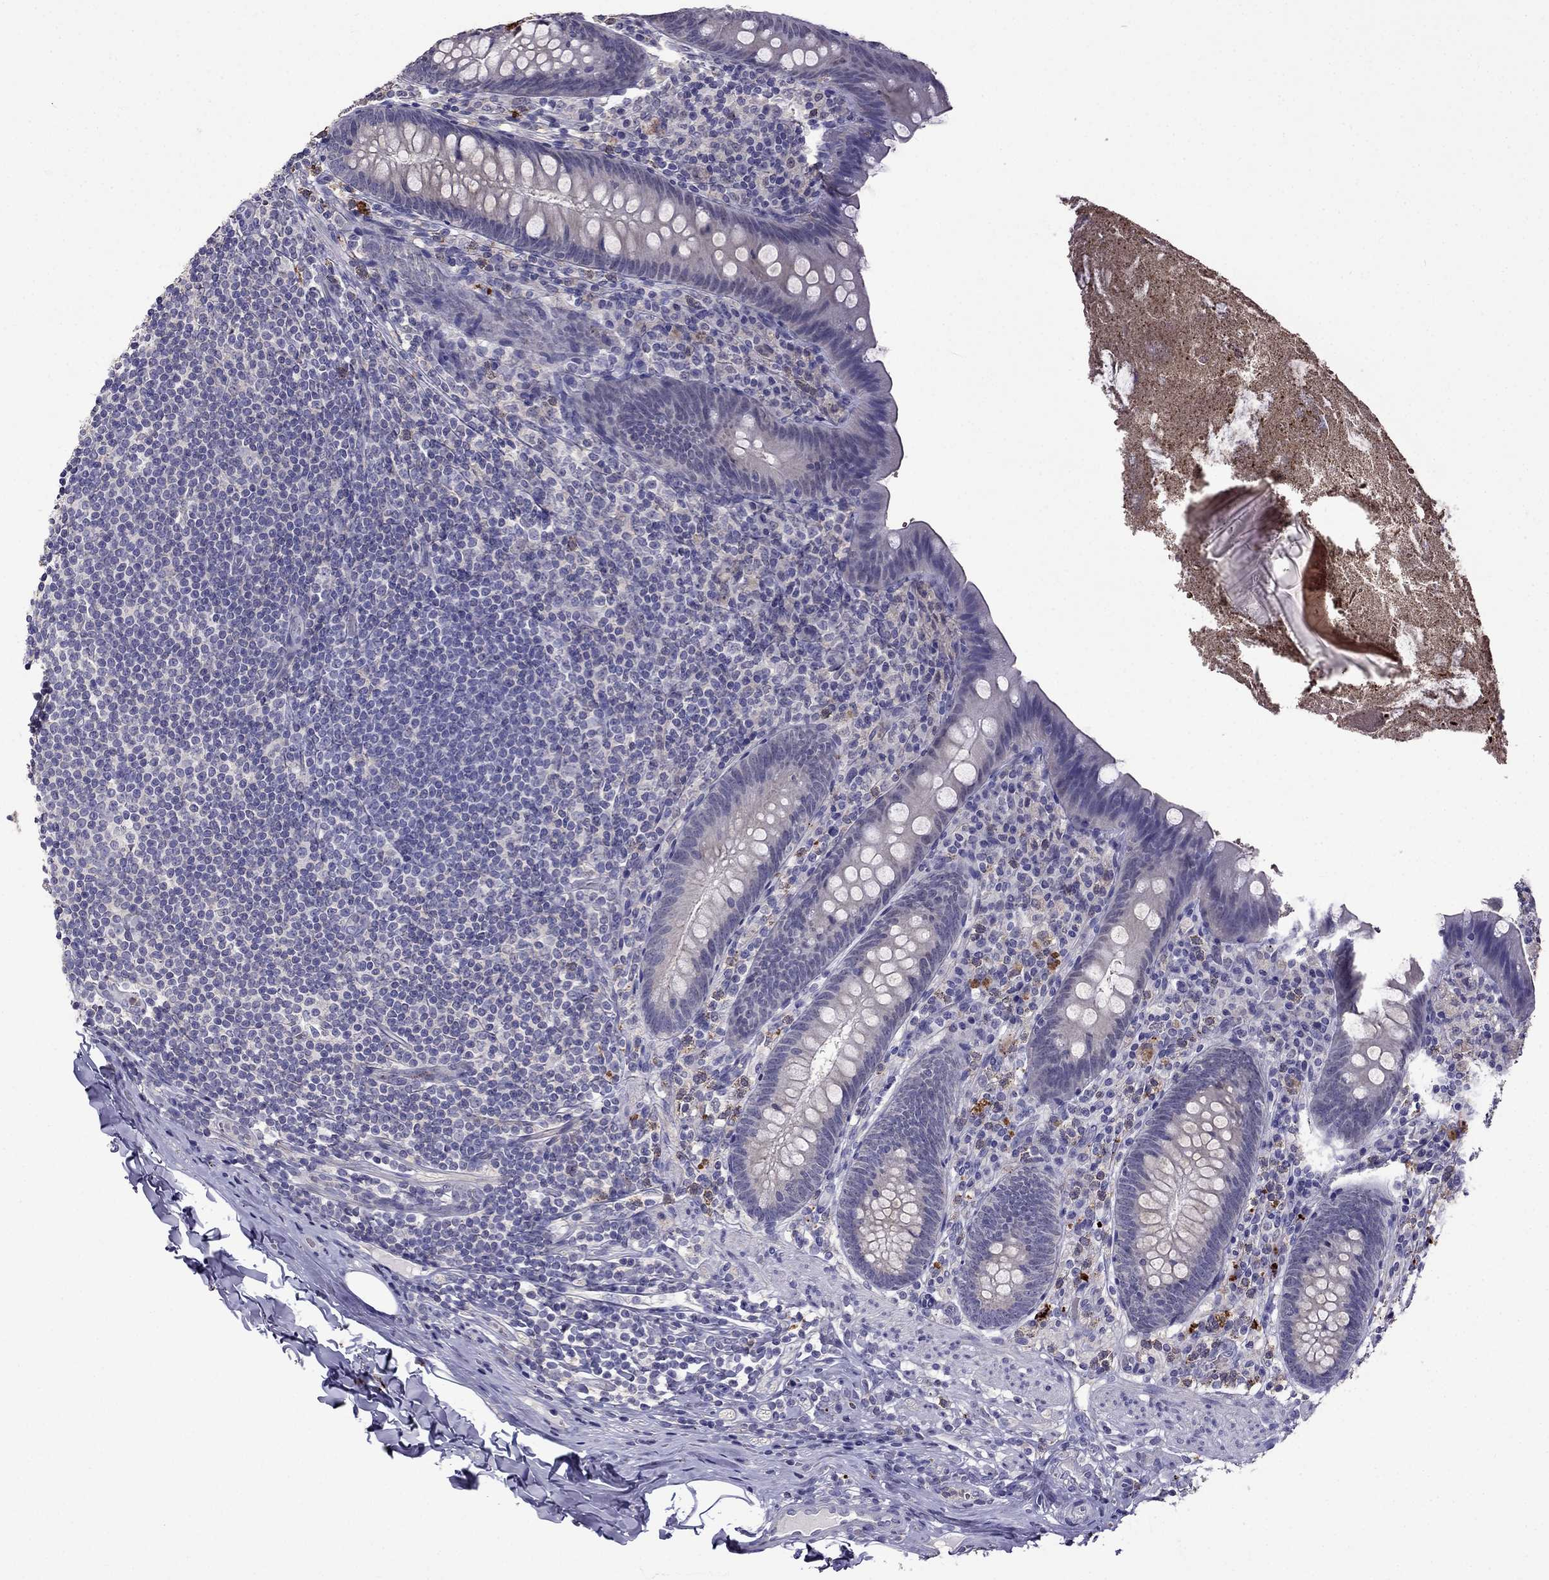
{"staining": {"intensity": "negative", "quantity": "none", "location": "none"}, "tissue": "appendix", "cell_type": "Glandular cells", "image_type": "normal", "snomed": [{"axis": "morphology", "description": "Normal tissue, NOS"}, {"axis": "topography", "description": "Appendix"}], "caption": "Glandular cells are negative for protein expression in normal human appendix.", "gene": "AQP9", "patient": {"sex": "male", "age": 47}}